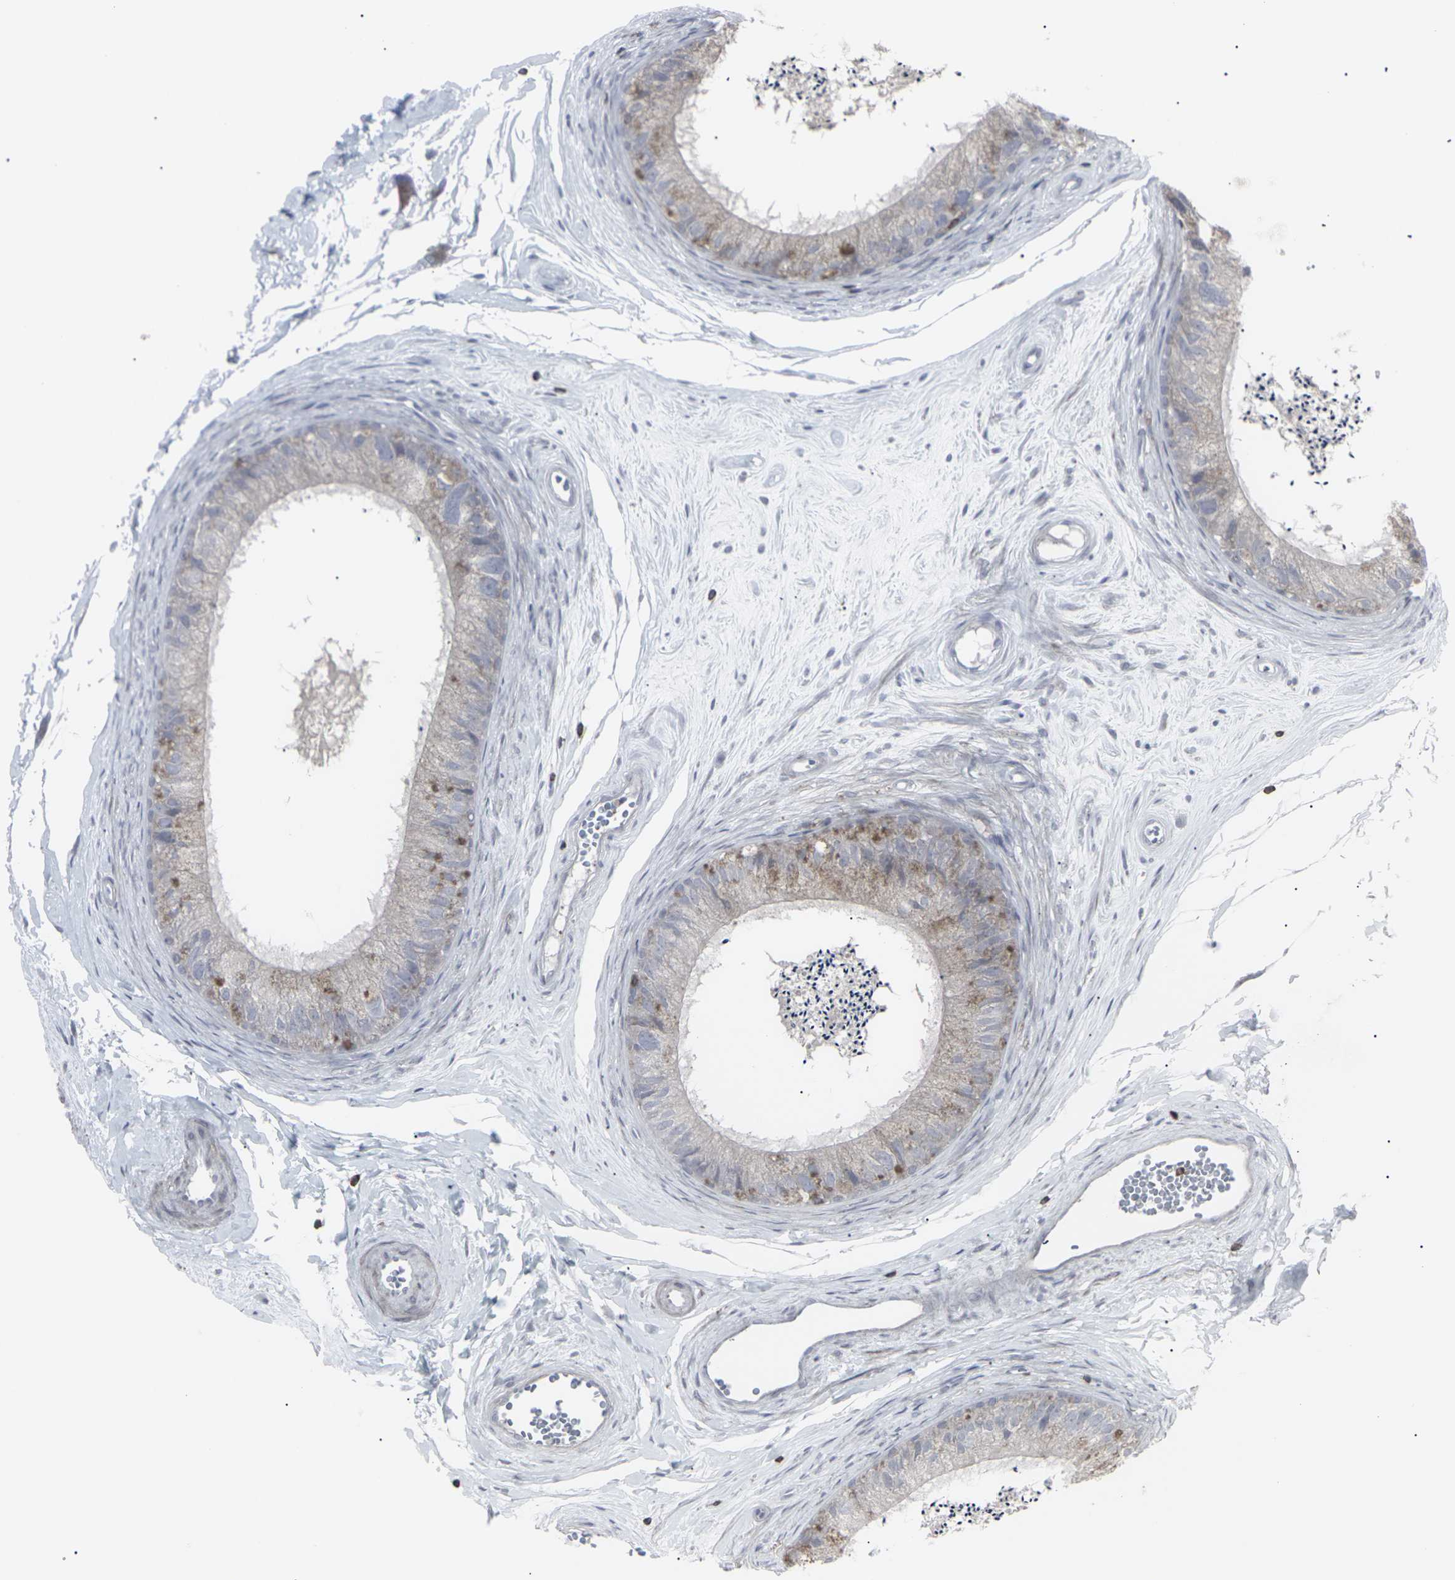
{"staining": {"intensity": "moderate", "quantity": "<25%", "location": "cytoplasmic/membranous"}, "tissue": "epididymis", "cell_type": "Glandular cells", "image_type": "normal", "snomed": [{"axis": "morphology", "description": "Normal tissue, NOS"}, {"axis": "topography", "description": "Epididymis"}], "caption": "Brown immunohistochemical staining in benign epididymis reveals moderate cytoplasmic/membranous staining in about <25% of glandular cells.", "gene": "APOBEC2", "patient": {"sex": "male", "age": 56}}